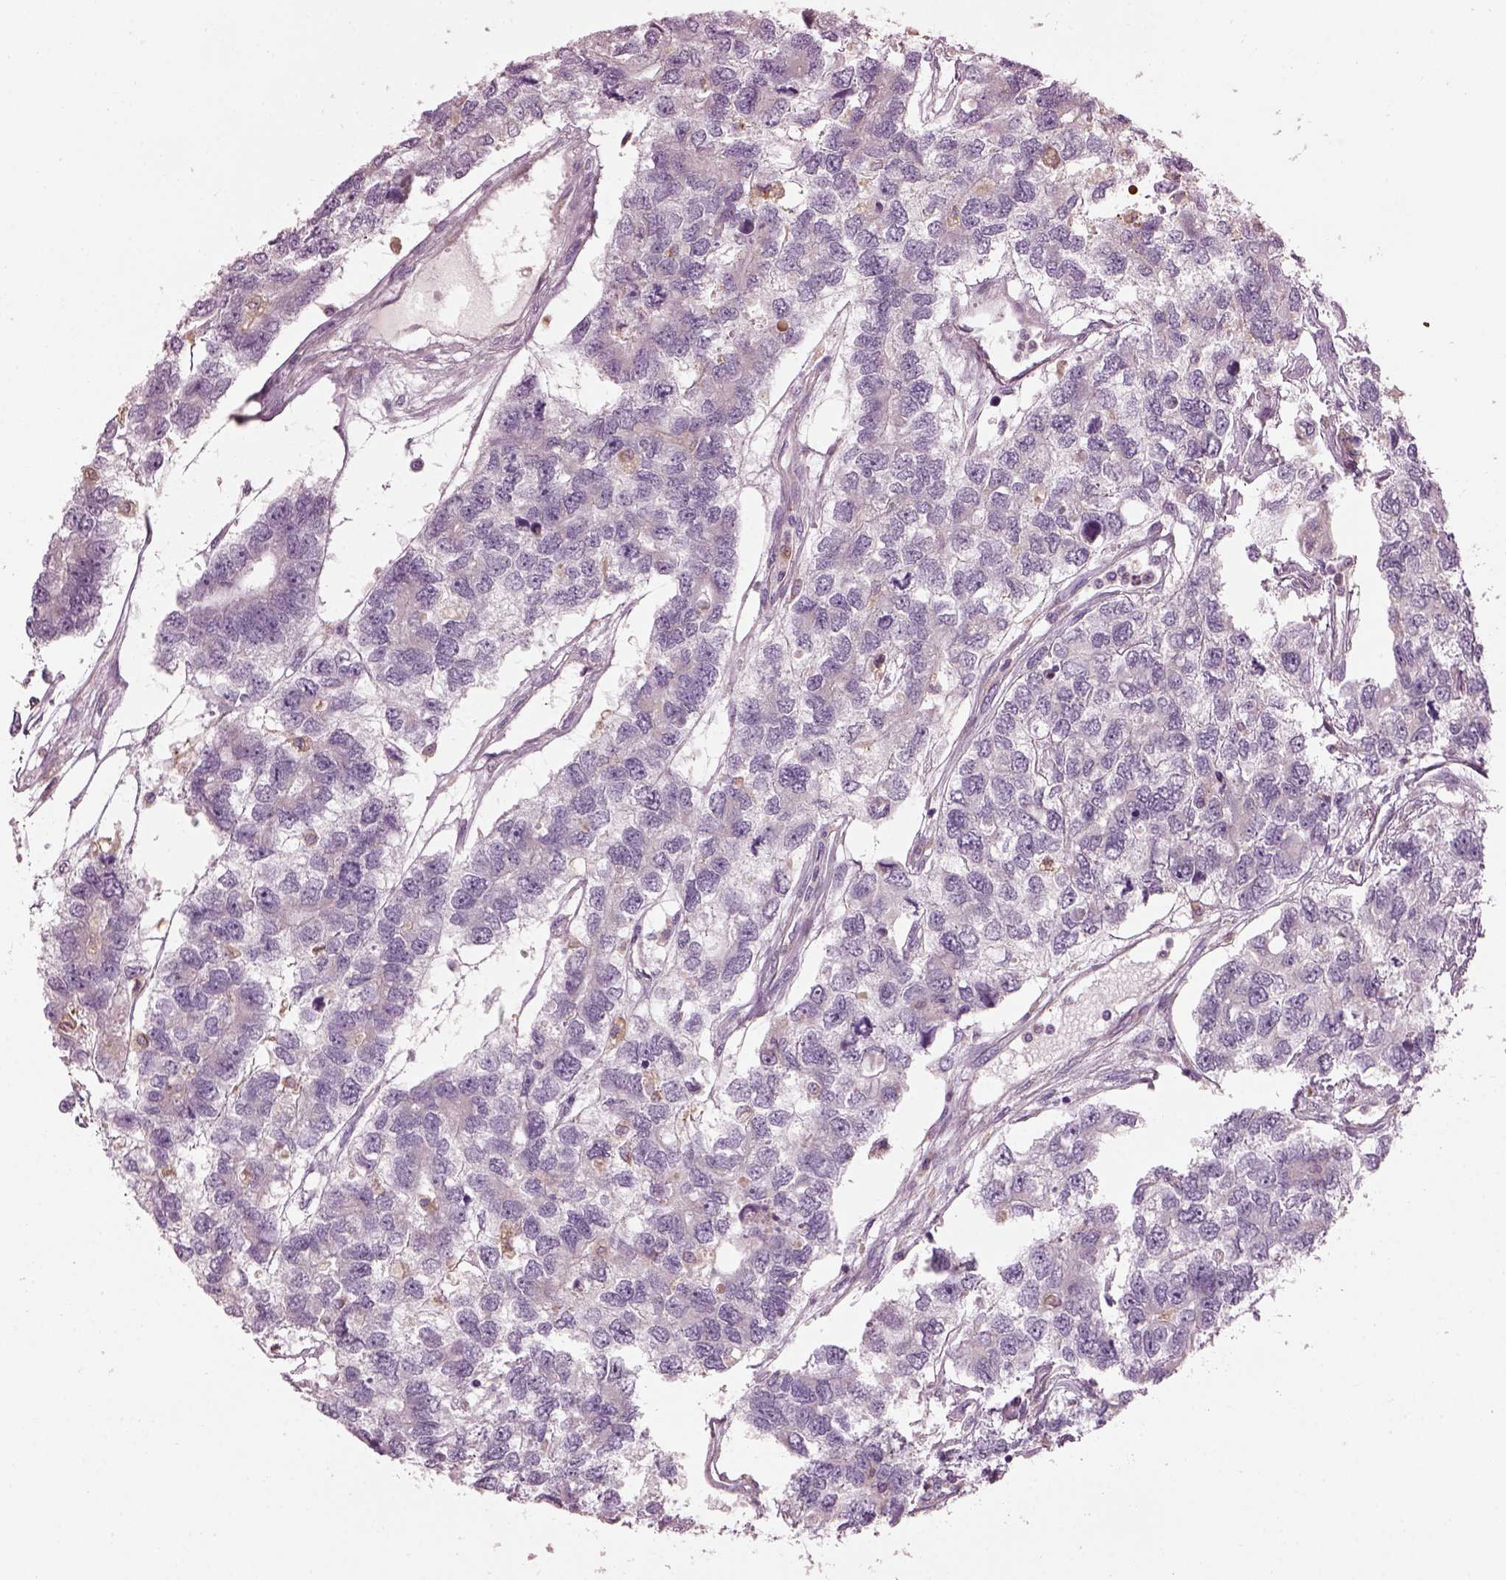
{"staining": {"intensity": "negative", "quantity": "none", "location": "none"}, "tissue": "testis cancer", "cell_type": "Tumor cells", "image_type": "cancer", "snomed": [{"axis": "morphology", "description": "Seminoma, NOS"}, {"axis": "topography", "description": "Testis"}], "caption": "Immunohistochemistry (IHC) micrograph of neoplastic tissue: human testis cancer stained with DAB (3,3'-diaminobenzidine) demonstrates no significant protein expression in tumor cells. (Stains: DAB (3,3'-diaminobenzidine) immunohistochemistry with hematoxylin counter stain, Microscopy: brightfield microscopy at high magnification).", "gene": "TMEM231", "patient": {"sex": "male", "age": 52}}